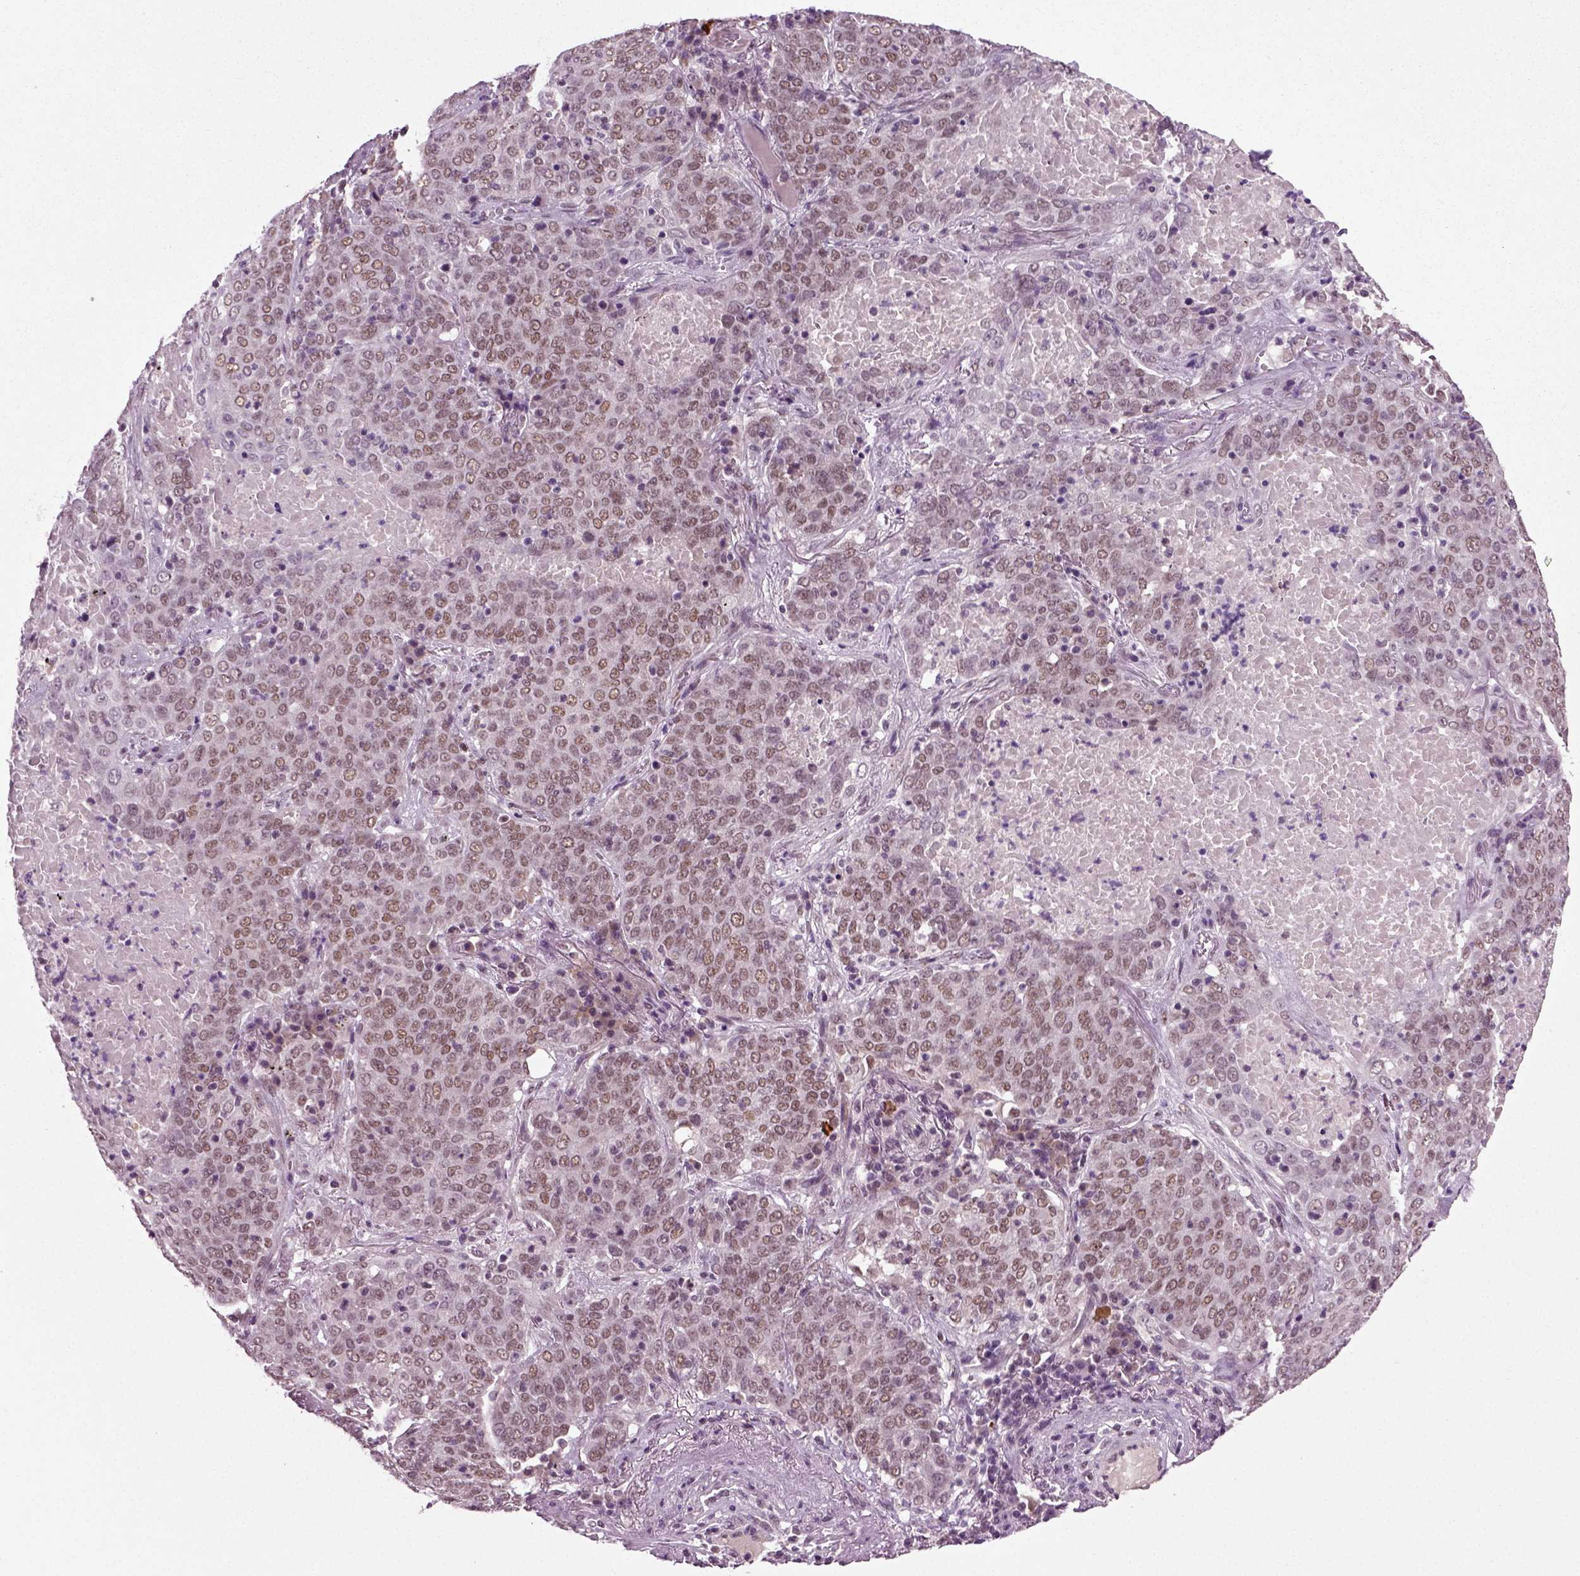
{"staining": {"intensity": "weak", "quantity": ">75%", "location": "nuclear"}, "tissue": "lung cancer", "cell_type": "Tumor cells", "image_type": "cancer", "snomed": [{"axis": "morphology", "description": "Squamous cell carcinoma, NOS"}, {"axis": "topography", "description": "Lung"}], "caption": "This histopathology image exhibits immunohistochemistry staining of human lung squamous cell carcinoma, with low weak nuclear positivity in approximately >75% of tumor cells.", "gene": "RCOR3", "patient": {"sex": "male", "age": 82}}